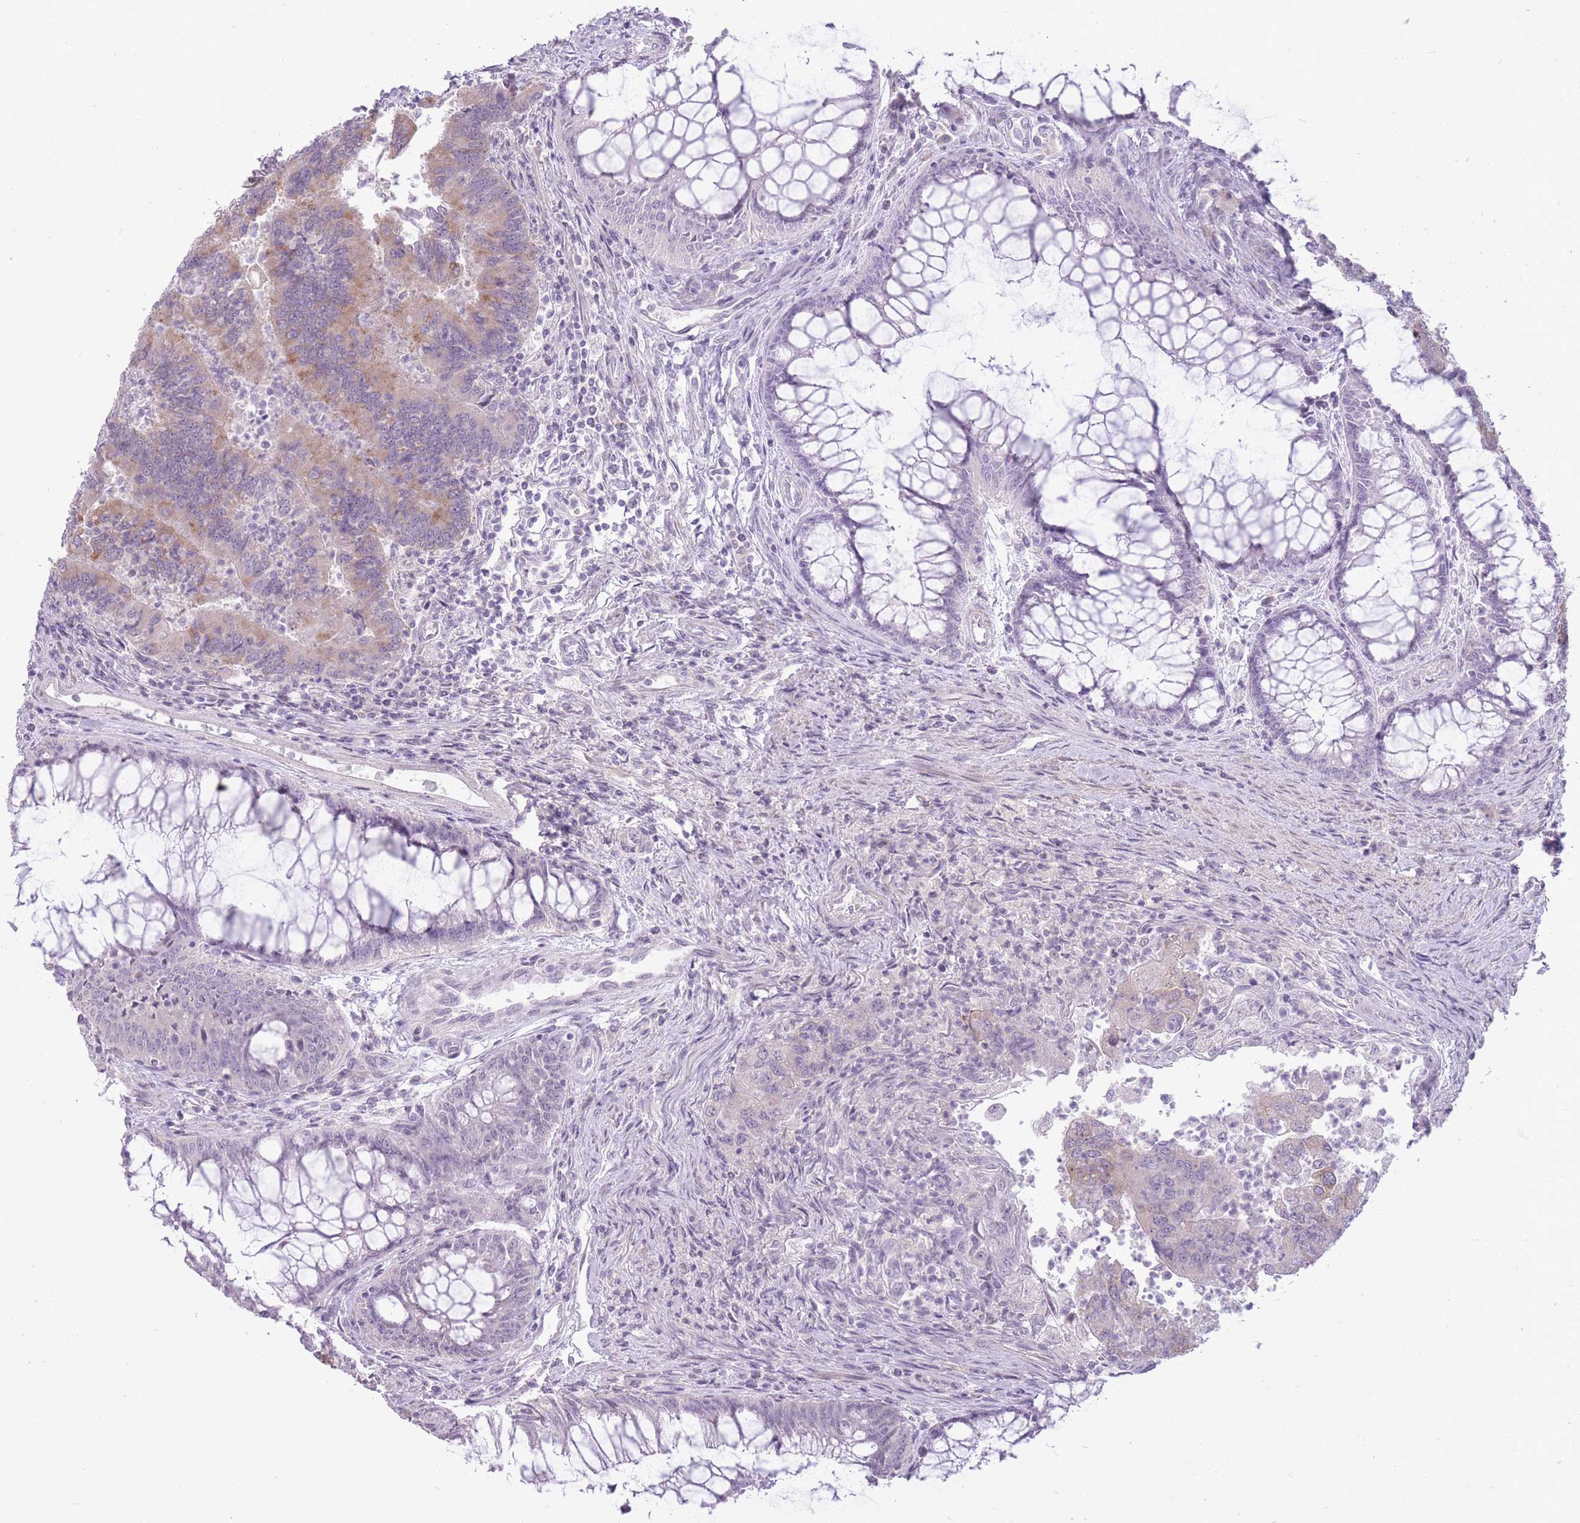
{"staining": {"intensity": "weak", "quantity": "25%-75%", "location": "cytoplasmic/membranous"}, "tissue": "colorectal cancer", "cell_type": "Tumor cells", "image_type": "cancer", "snomed": [{"axis": "morphology", "description": "Adenocarcinoma, NOS"}, {"axis": "topography", "description": "Colon"}], "caption": "Brown immunohistochemical staining in colorectal cancer reveals weak cytoplasmic/membranous staining in about 25%-75% of tumor cells.", "gene": "ZBTB24", "patient": {"sex": "female", "age": 67}}